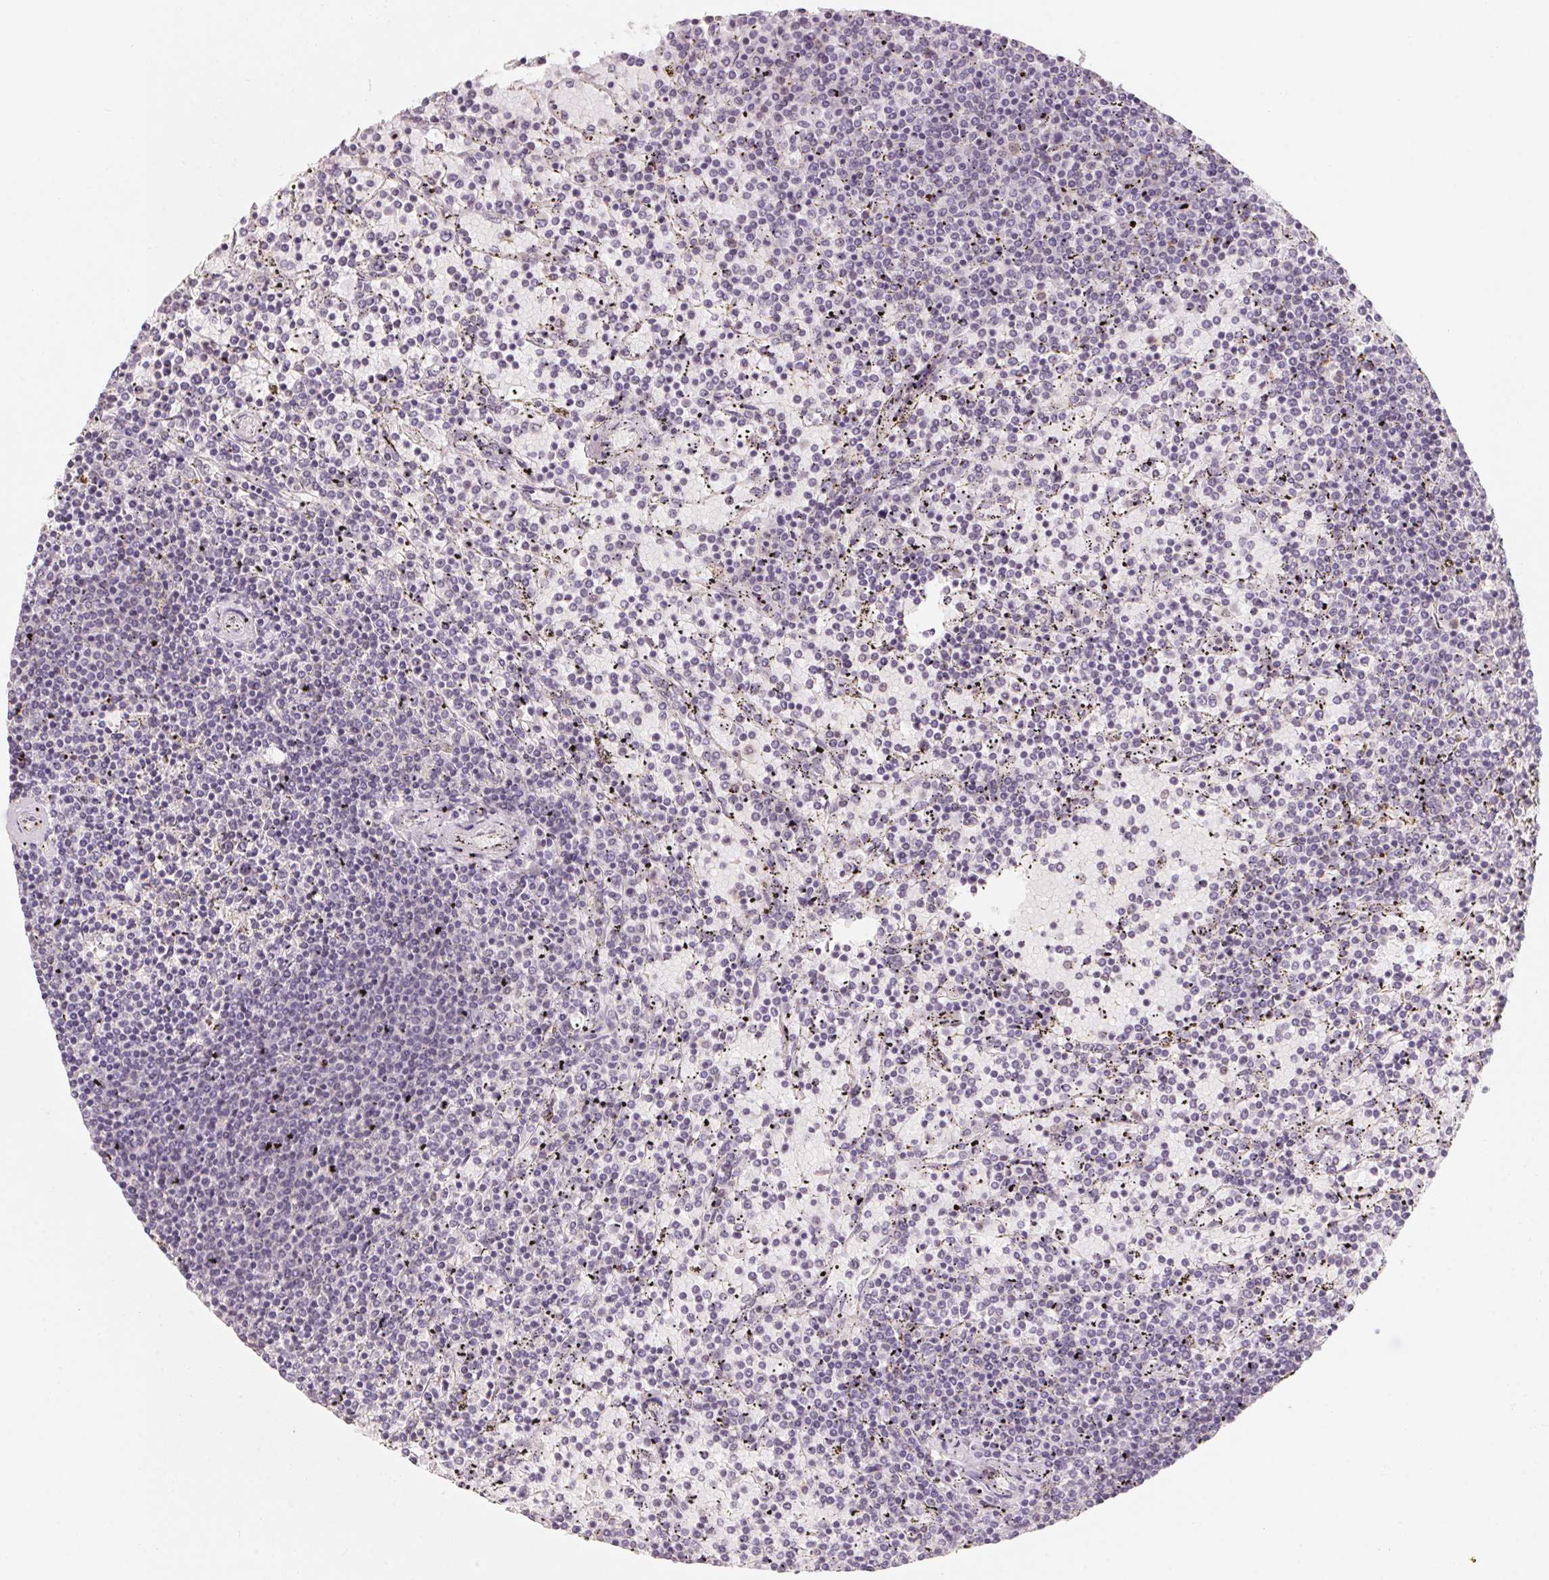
{"staining": {"intensity": "negative", "quantity": "none", "location": "none"}, "tissue": "lymphoma", "cell_type": "Tumor cells", "image_type": "cancer", "snomed": [{"axis": "morphology", "description": "Malignant lymphoma, non-Hodgkin's type, Low grade"}, {"axis": "topography", "description": "Spleen"}], "caption": "Immunohistochemical staining of human lymphoma displays no significant staining in tumor cells.", "gene": "CAPZA3", "patient": {"sex": "female", "age": 77}}